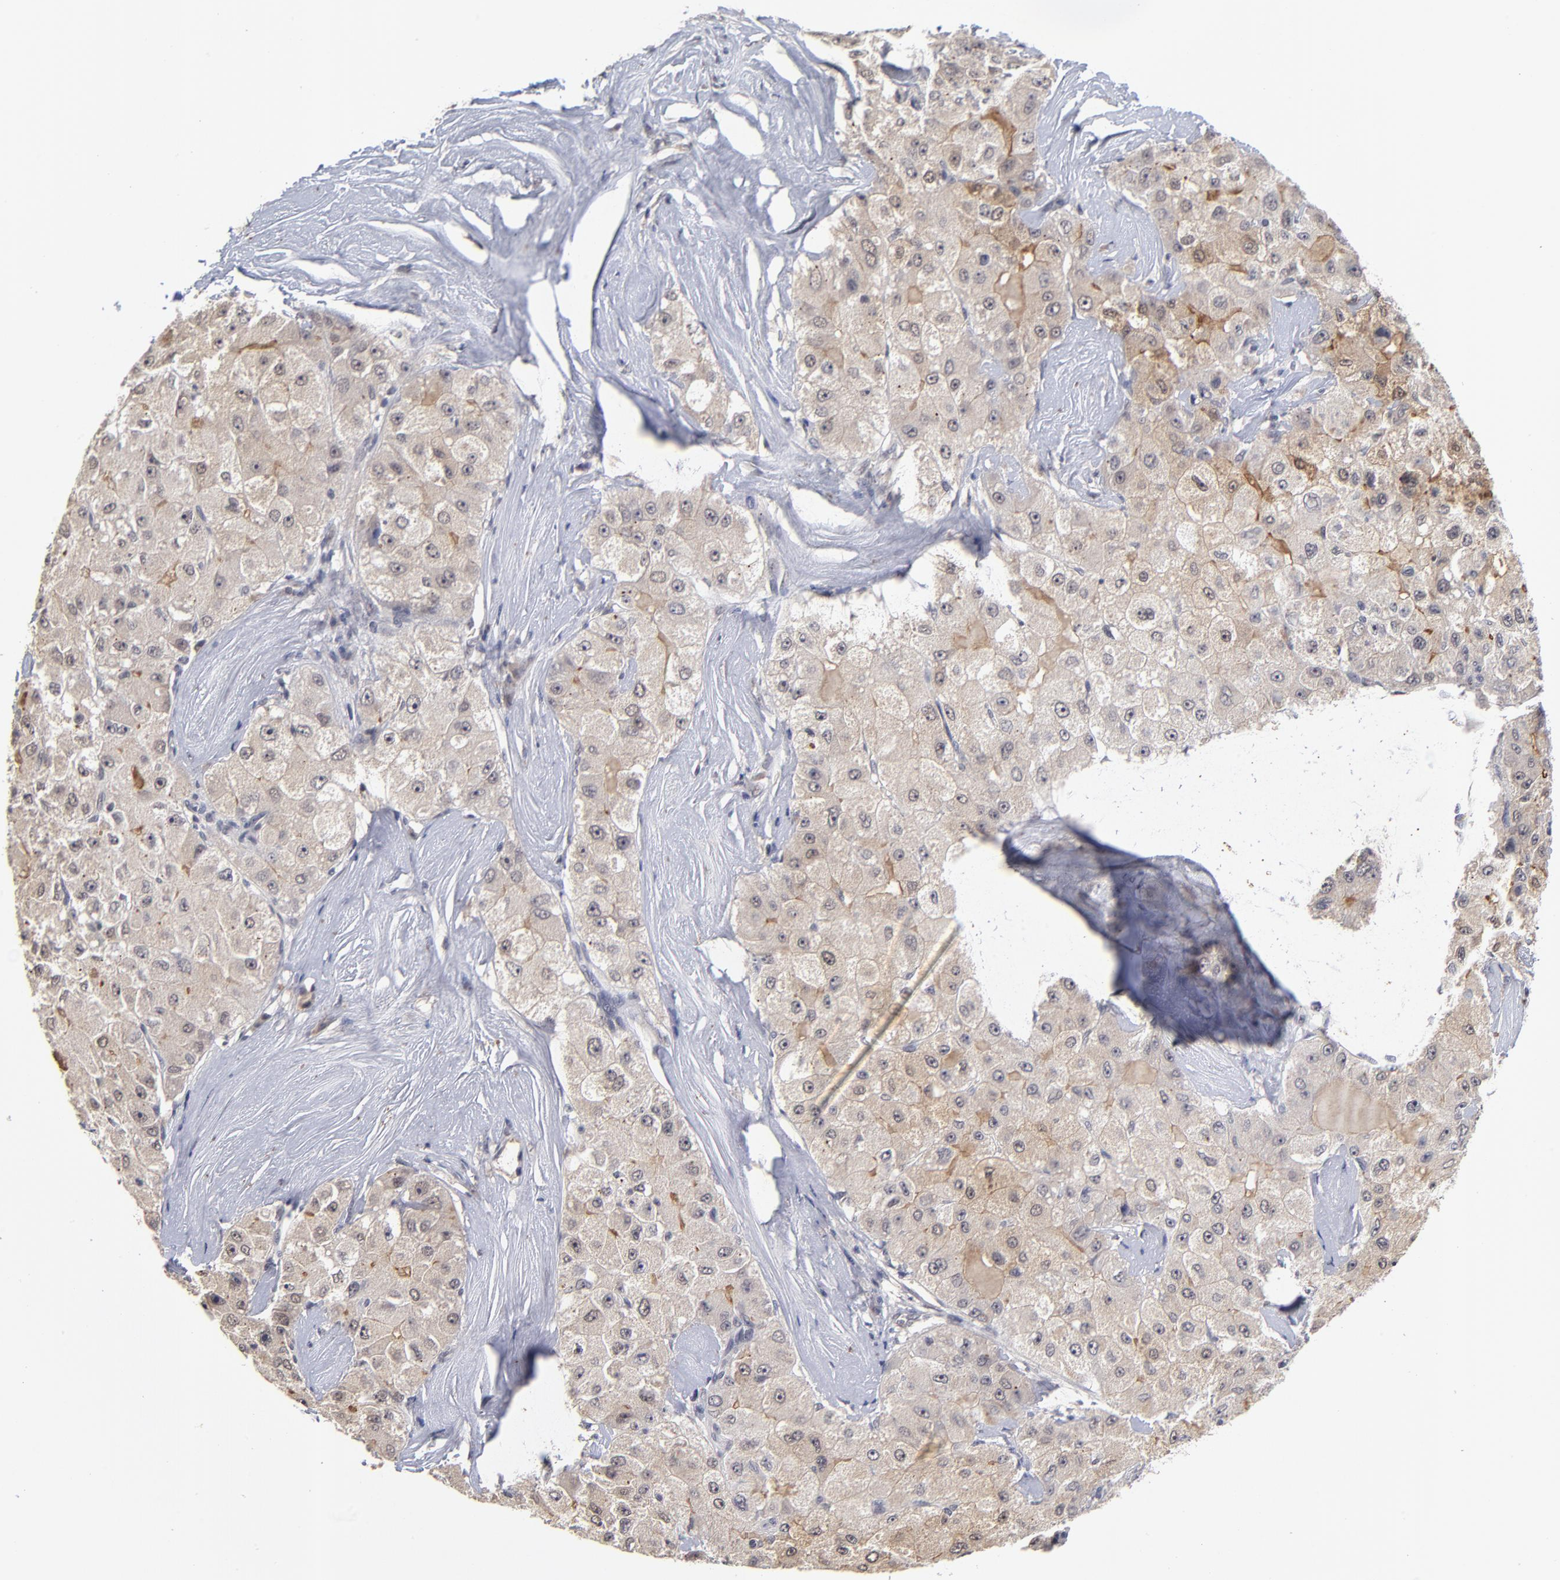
{"staining": {"intensity": "weak", "quantity": ">75%", "location": "cytoplasmic/membranous"}, "tissue": "liver cancer", "cell_type": "Tumor cells", "image_type": "cancer", "snomed": [{"axis": "morphology", "description": "Carcinoma, Hepatocellular, NOS"}, {"axis": "topography", "description": "Liver"}], "caption": "IHC staining of liver cancer, which shows low levels of weak cytoplasmic/membranous expression in approximately >75% of tumor cells indicating weak cytoplasmic/membranous protein positivity. The staining was performed using DAB (brown) for protein detection and nuclei were counterstained in hematoxylin (blue).", "gene": "WSB1", "patient": {"sex": "male", "age": 80}}